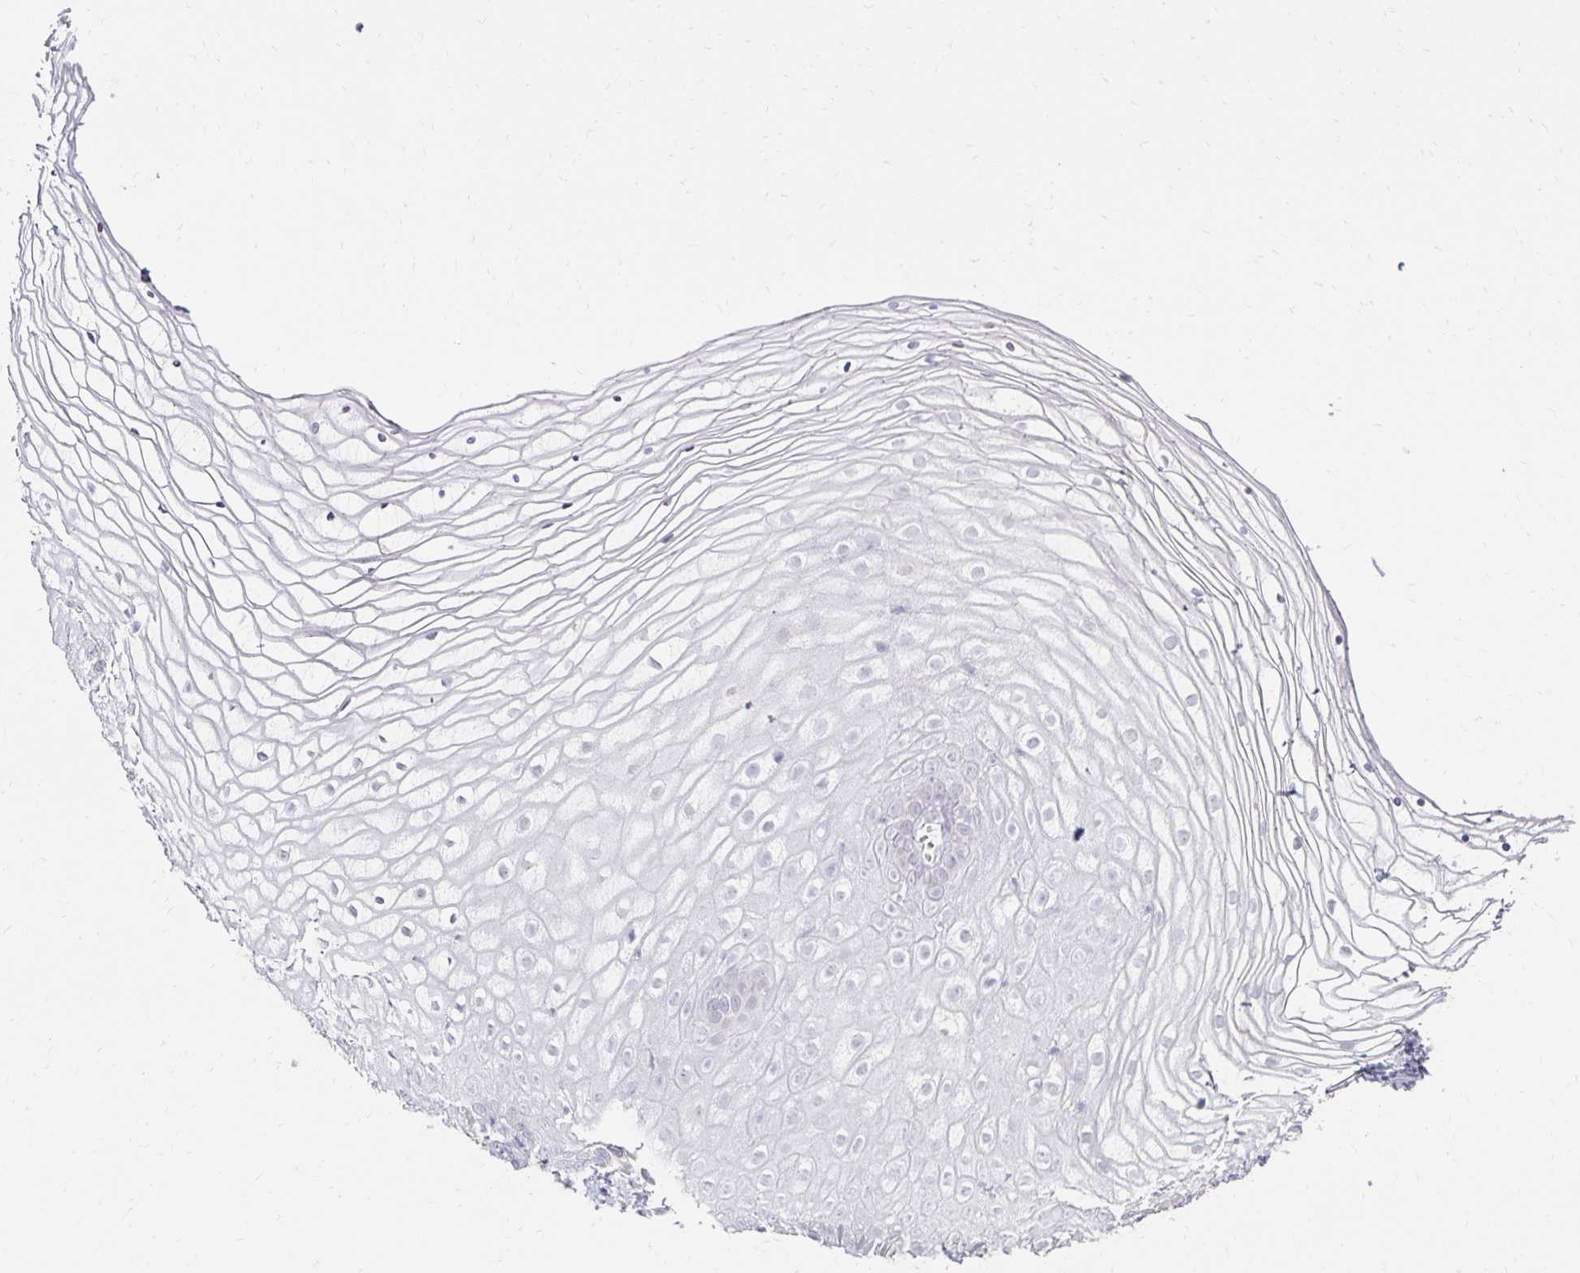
{"staining": {"intensity": "negative", "quantity": "none", "location": "none"}, "tissue": "vagina", "cell_type": "Squamous epithelial cells", "image_type": "normal", "snomed": [{"axis": "morphology", "description": "Normal tissue, NOS"}, {"axis": "topography", "description": "Vagina"}], "caption": "Immunohistochemistry (IHC) of normal human vagina exhibits no staining in squamous epithelial cells.", "gene": "TOMM34", "patient": {"sex": "female", "age": 56}}